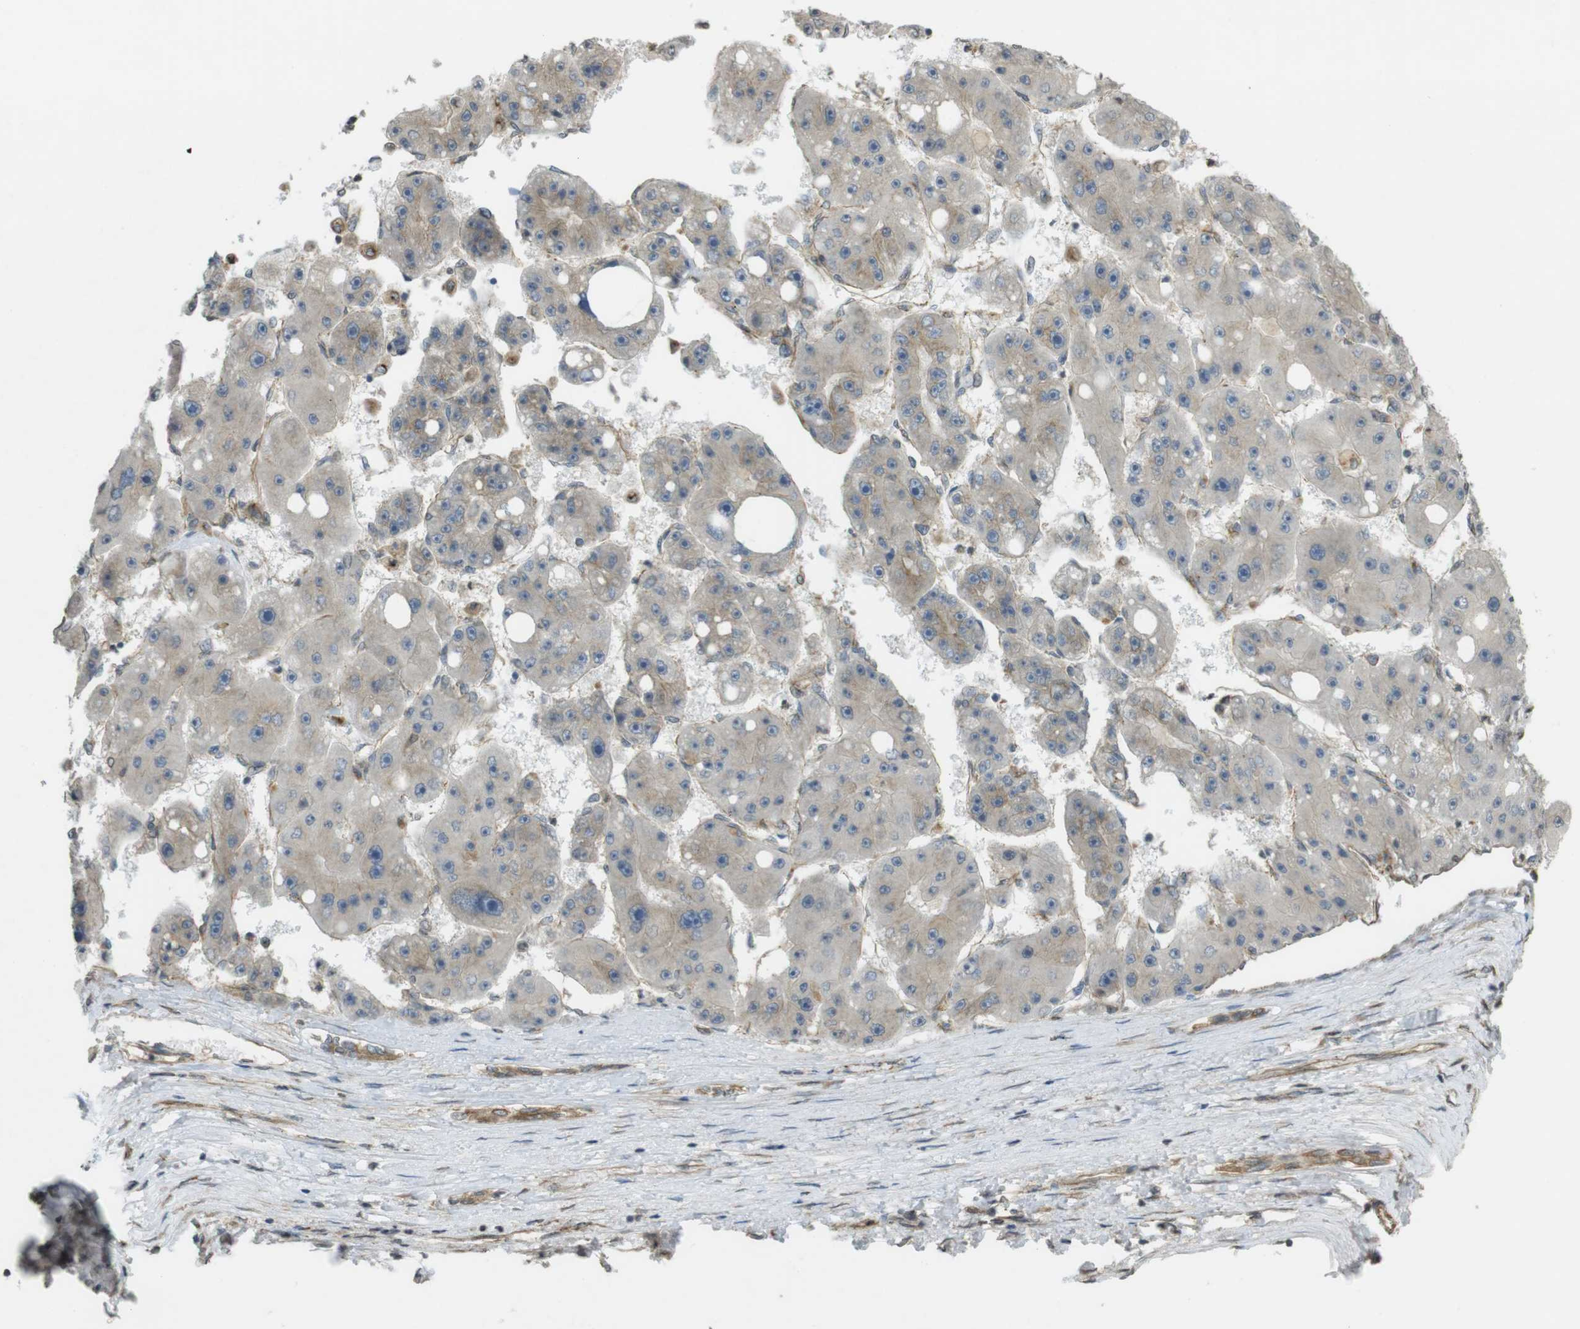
{"staining": {"intensity": "weak", "quantity": "25%-75%", "location": "cytoplasmic/membranous"}, "tissue": "liver cancer", "cell_type": "Tumor cells", "image_type": "cancer", "snomed": [{"axis": "morphology", "description": "Carcinoma, Hepatocellular, NOS"}, {"axis": "topography", "description": "Liver"}], "caption": "An image of human liver hepatocellular carcinoma stained for a protein displays weak cytoplasmic/membranous brown staining in tumor cells. (Brightfield microscopy of DAB IHC at high magnification).", "gene": "KIF5B", "patient": {"sex": "female", "age": 61}}